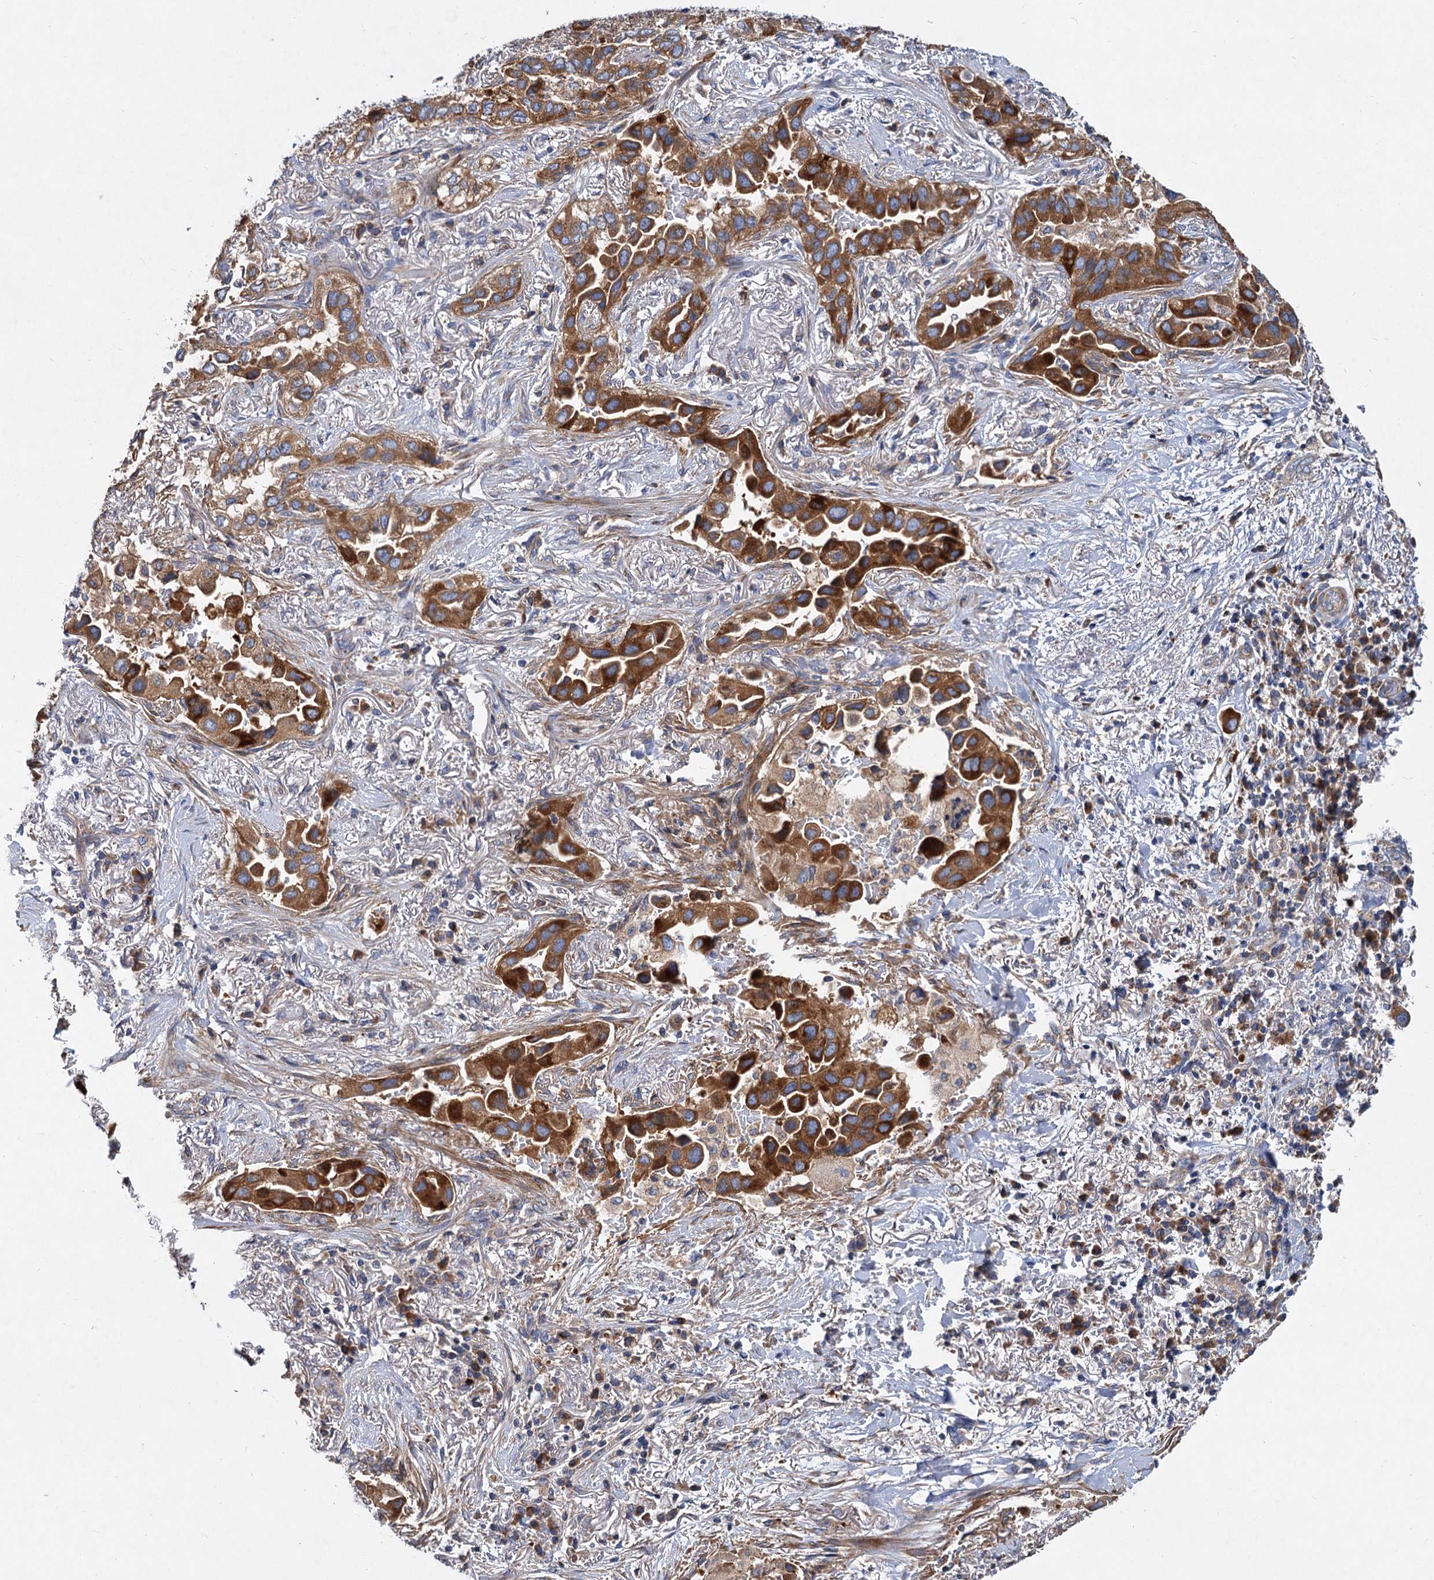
{"staining": {"intensity": "strong", "quantity": ">75%", "location": "cytoplasmic/membranous"}, "tissue": "lung cancer", "cell_type": "Tumor cells", "image_type": "cancer", "snomed": [{"axis": "morphology", "description": "Adenocarcinoma, NOS"}, {"axis": "topography", "description": "Lung"}], "caption": "Approximately >75% of tumor cells in lung adenocarcinoma reveal strong cytoplasmic/membranous protein expression as visualized by brown immunohistochemical staining.", "gene": "ALKBH7", "patient": {"sex": "female", "age": 76}}